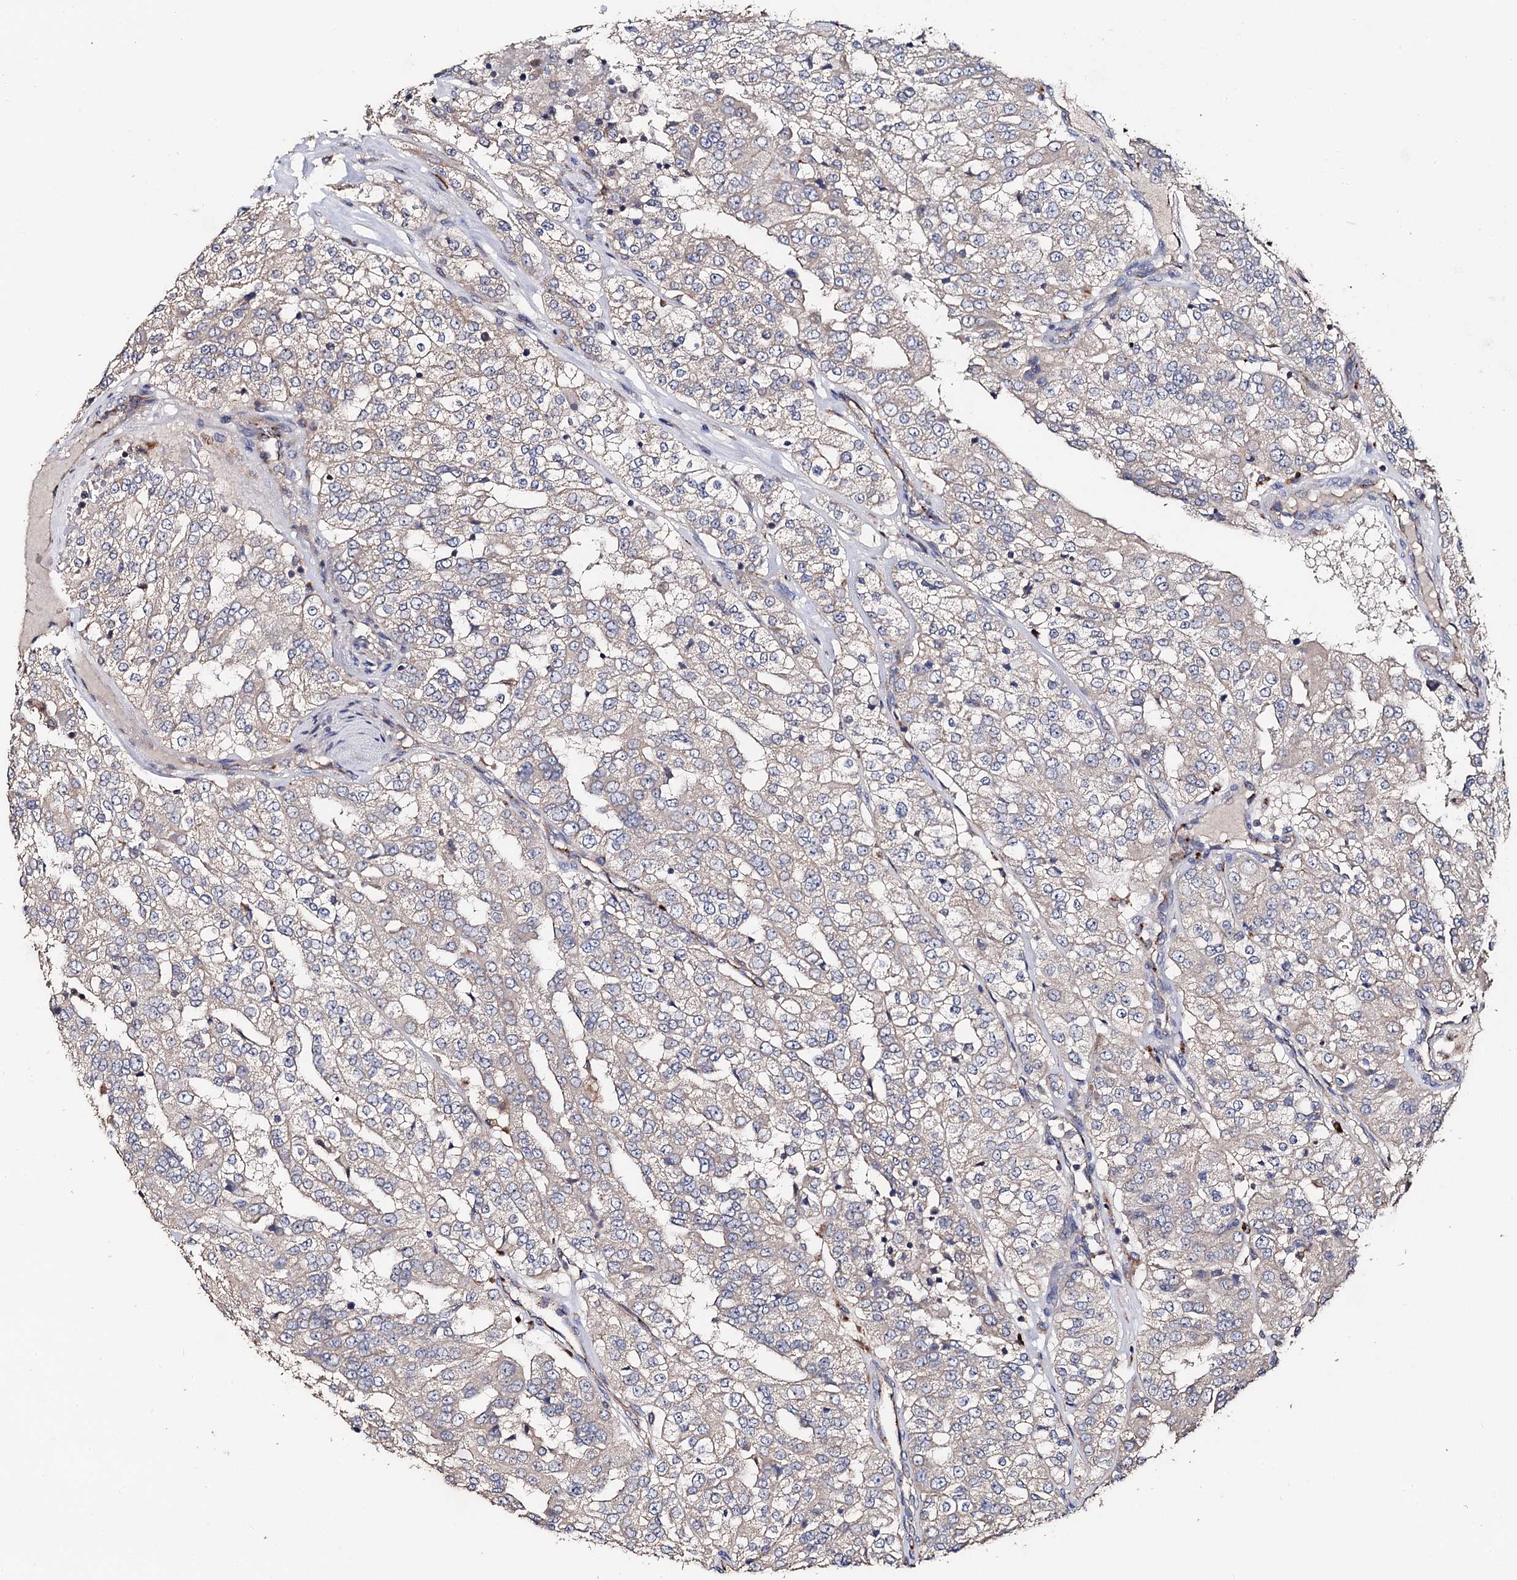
{"staining": {"intensity": "weak", "quantity": "<25%", "location": "cytoplasmic/membranous"}, "tissue": "renal cancer", "cell_type": "Tumor cells", "image_type": "cancer", "snomed": [{"axis": "morphology", "description": "Adenocarcinoma, NOS"}, {"axis": "topography", "description": "Kidney"}], "caption": "Tumor cells show no significant expression in renal adenocarcinoma.", "gene": "PPTC7", "patient": {"sex": "female", "age": 63}}